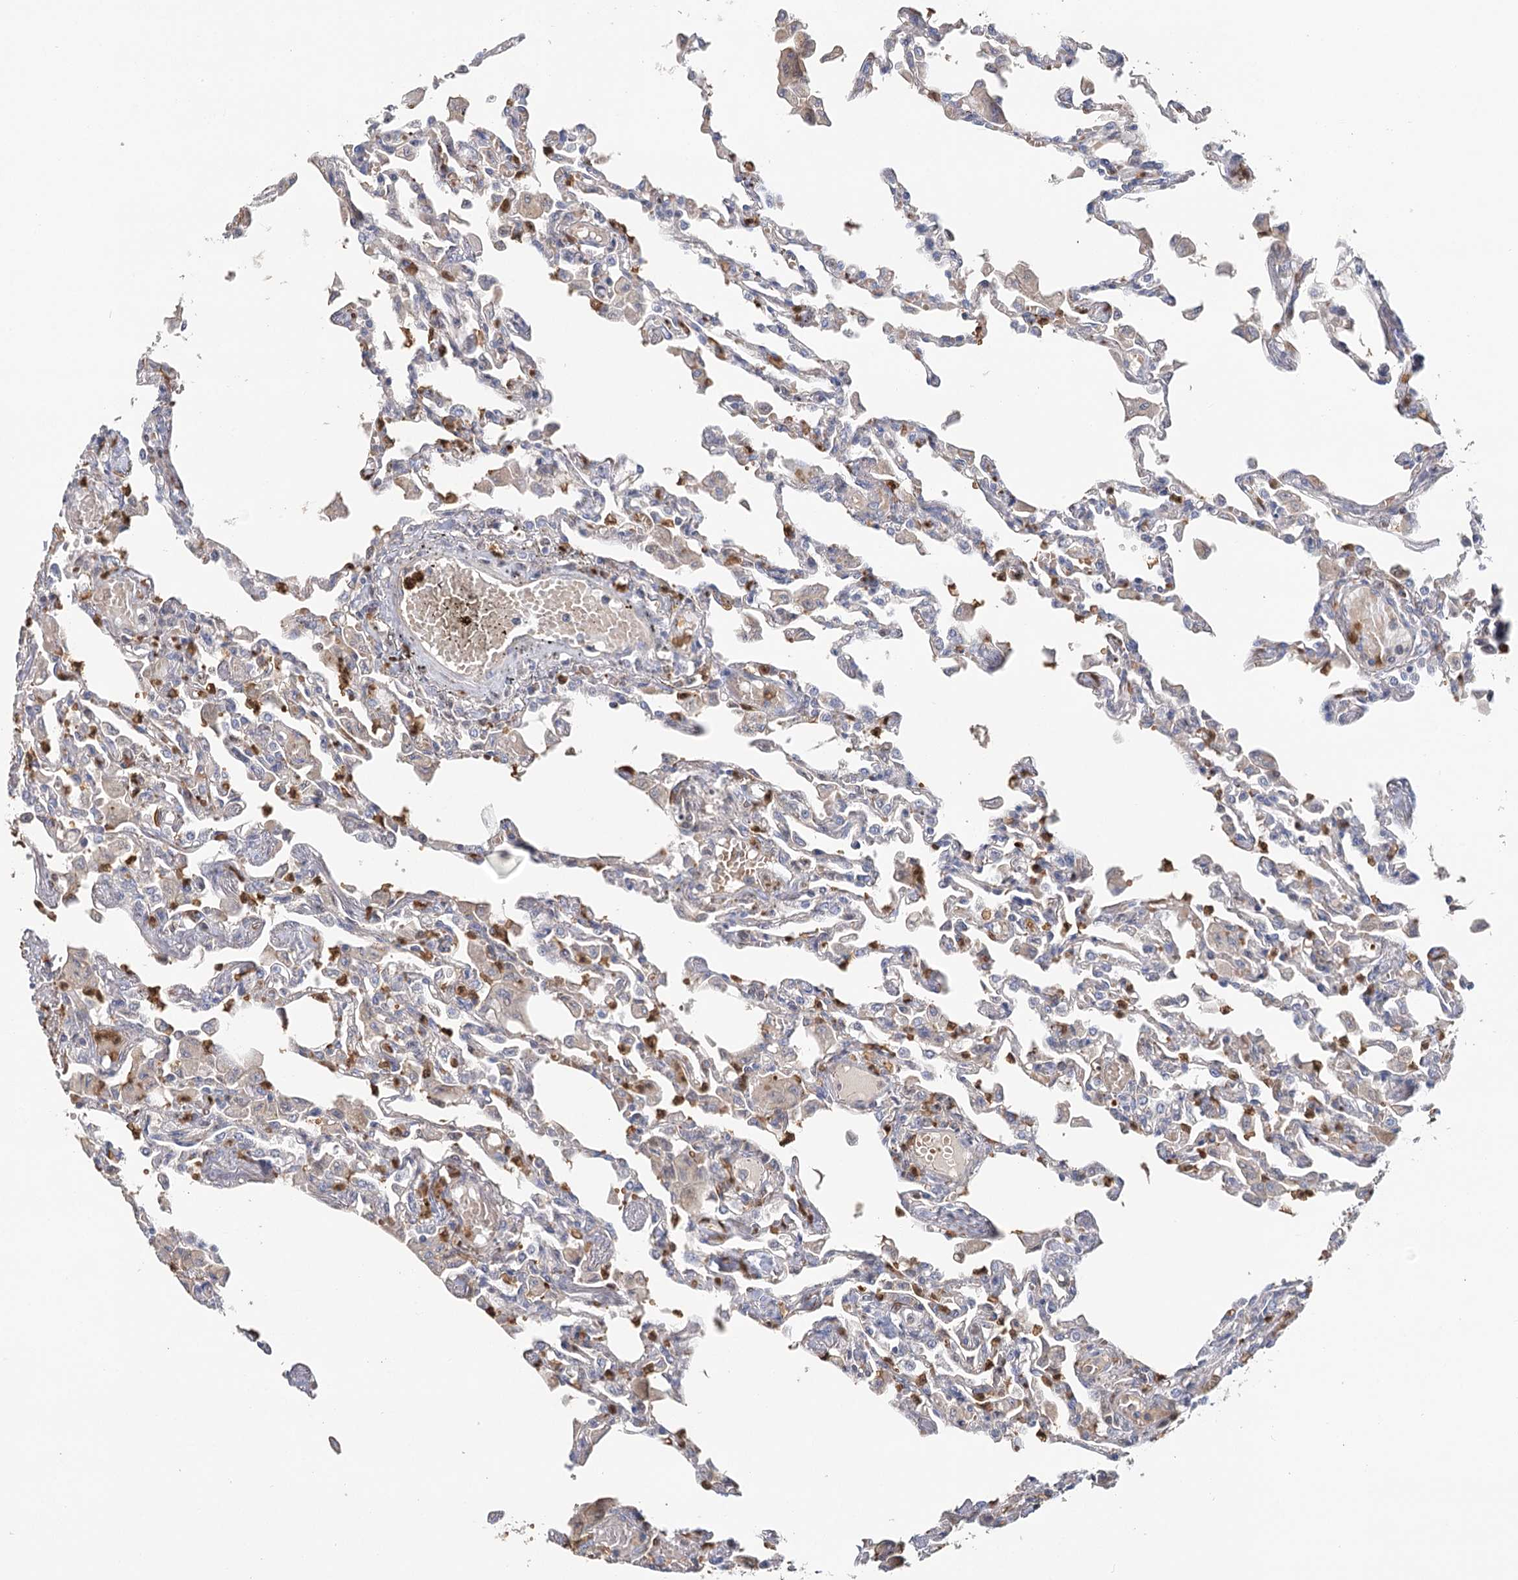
{"staining": {"intensity": "negative", "quantity": "none", "location": "none"}, "tissue": "lung", "cell_type": "Alveolar cells", "image_type": "normal", "snomed": [{"axis": "morphology", "description": "Normal tissue, NOS"}, {"axis": "topography", "description": "Bronchus"}, {"axis": "topography", "description": "Lung"}], "caption": "The photomicrograph demonstrates no staining of alveolar cells in normal lung. (Stains: DAB (3,3'-diaminobenzidine) IHC with hematoxylin counter stain, Microscopy: brightfield microscopy at high magnification).", "gene": "EPB41L5", "patient": {"sex": "female", "age": 49}}